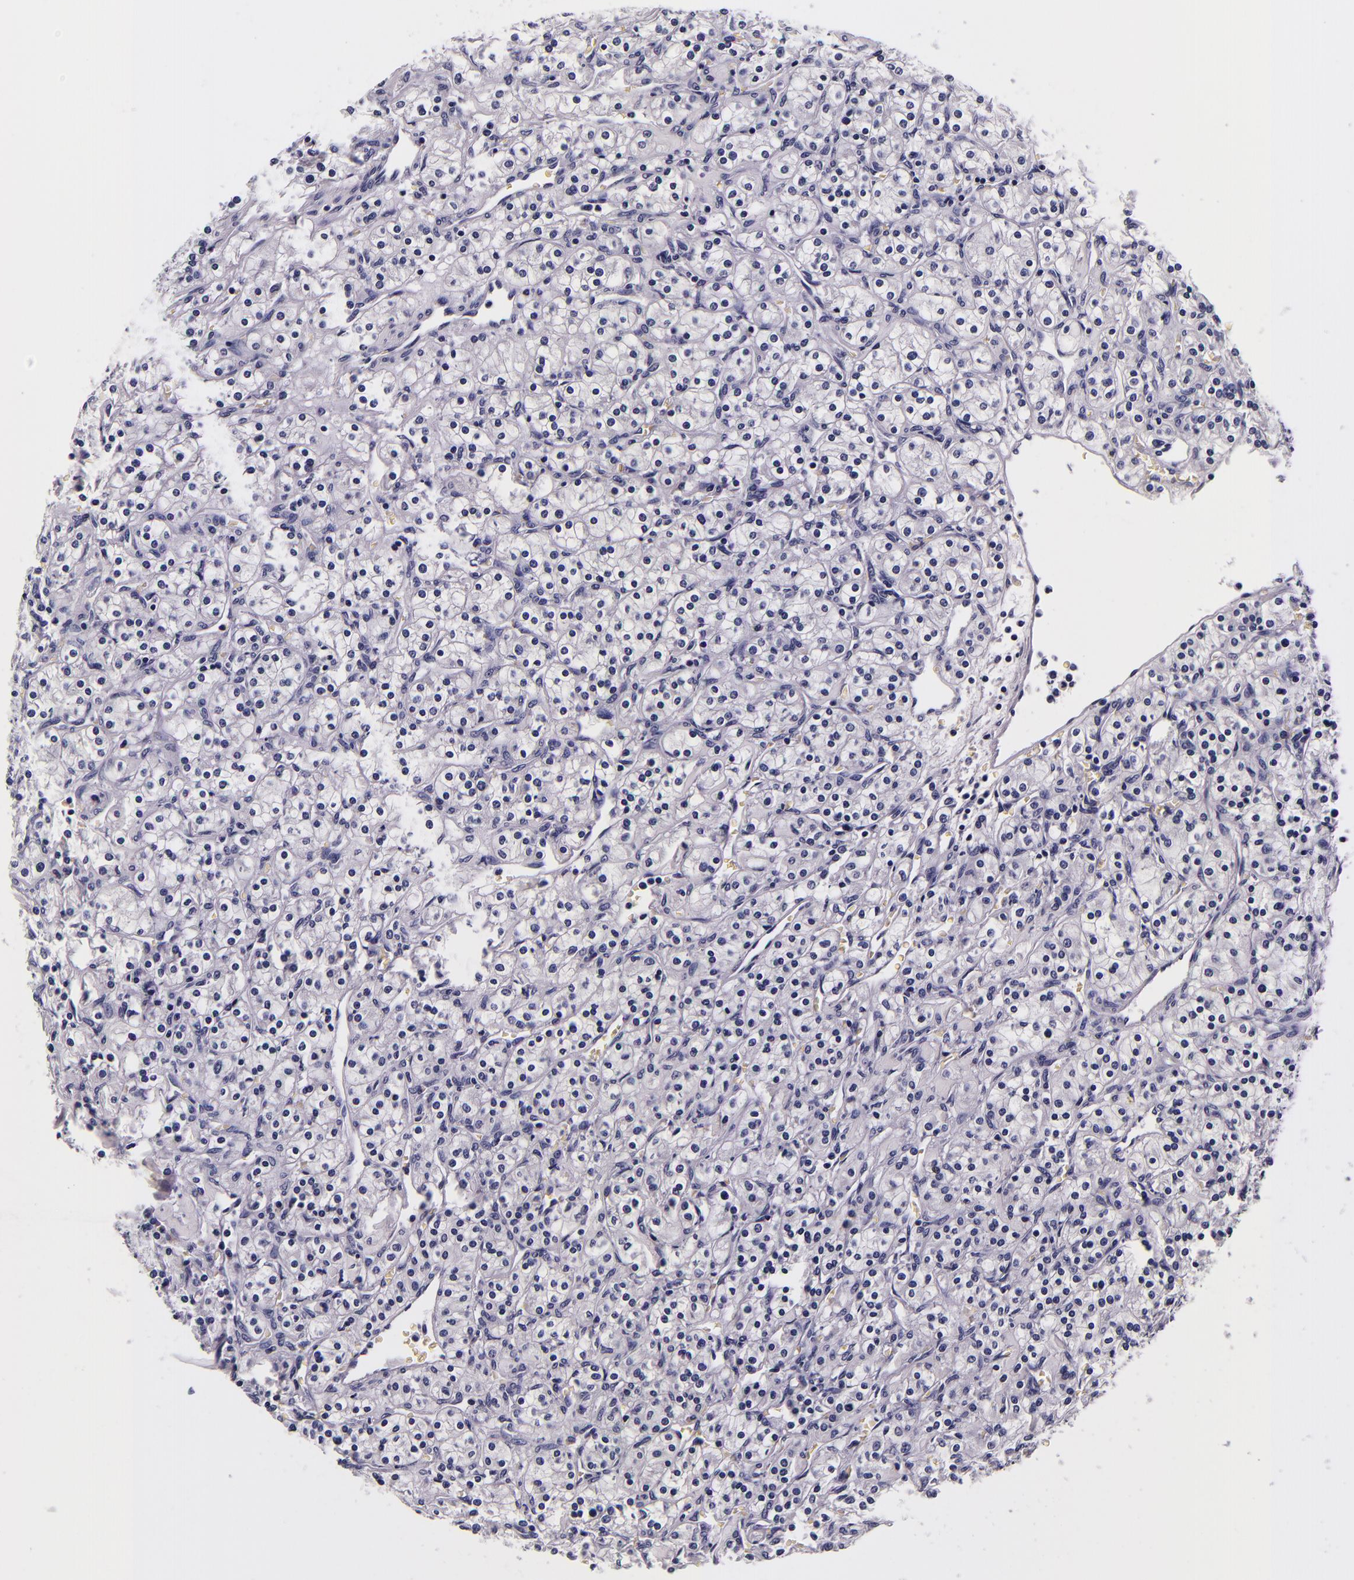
{"staining": {"intensity": "negative", "quantity": "none", "location": "none"}, "tissue": "renal cancer", "cell_type": "Tumor cells", "image_type": "cancer", "snomed": [{"axis": "morphology", "description": "Adenocarcinoma, NOS"}, {"axis": "topography", "description": "Kidney"}], "caption": "Tumor cells are negative for protein expression in human renal cancer.", "gene": "FBN1", "patient": {"sex": "male", "age": 77}}